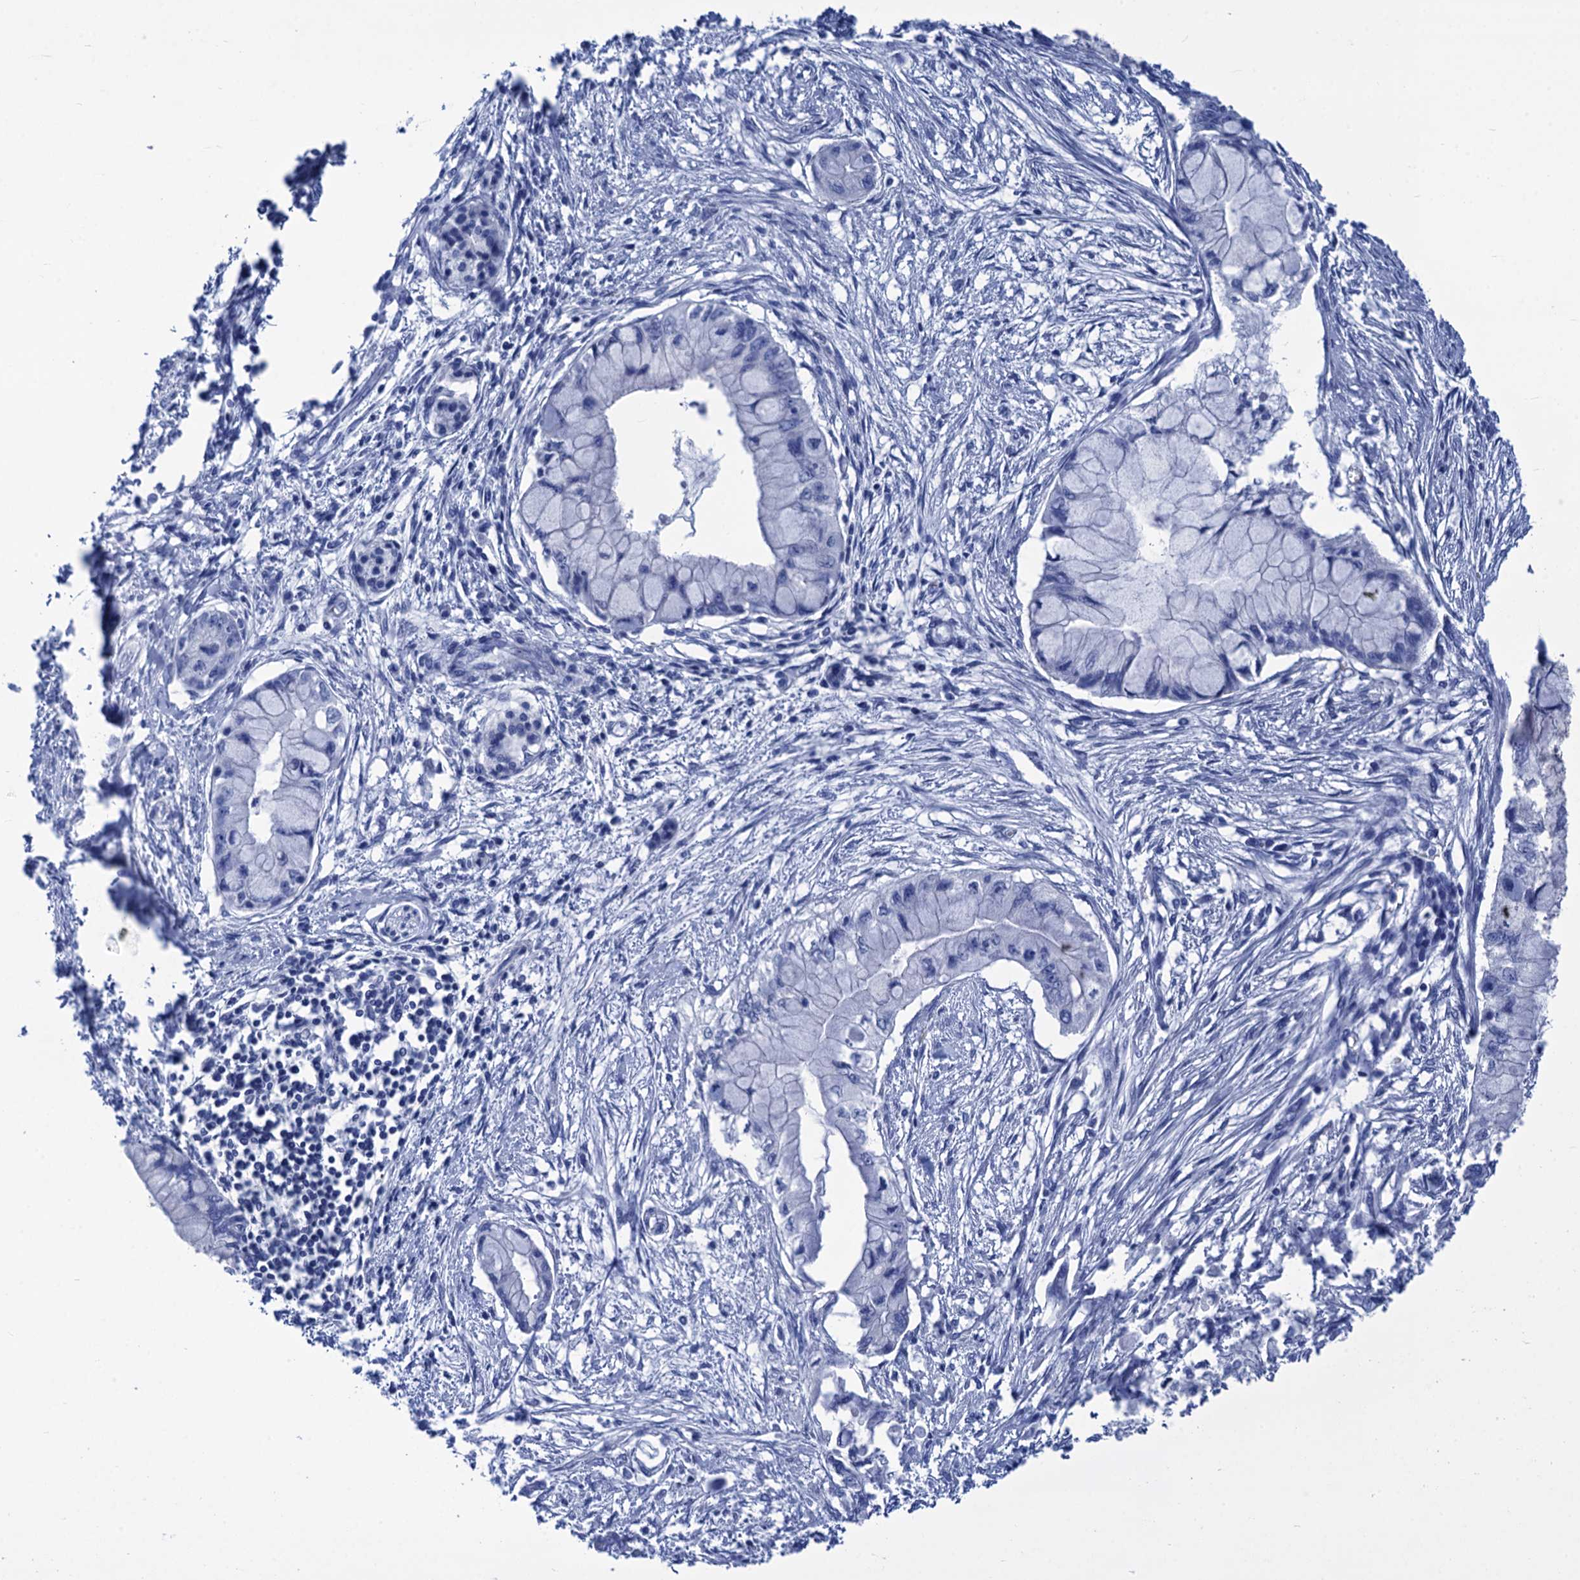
{"staining": {"intensity": "negative", "quantity": "none", "location": "none"}, "tissue": "pancreatic cancer", "cell_type": "Tumor cells", "image_type": "cancer", "snomed": [{"axis": "morphology", "description": "Adenocarcinoma, NOS"}, {"axis": "topography", "description": "Pancreas"}], "caption": "This is an IHC photomicrograph of human adenocarcinoma (pancreatic). There is no staining in tumor cells.", "gene": "CABYR", "patient": {"sex": "male", "age": 48}}